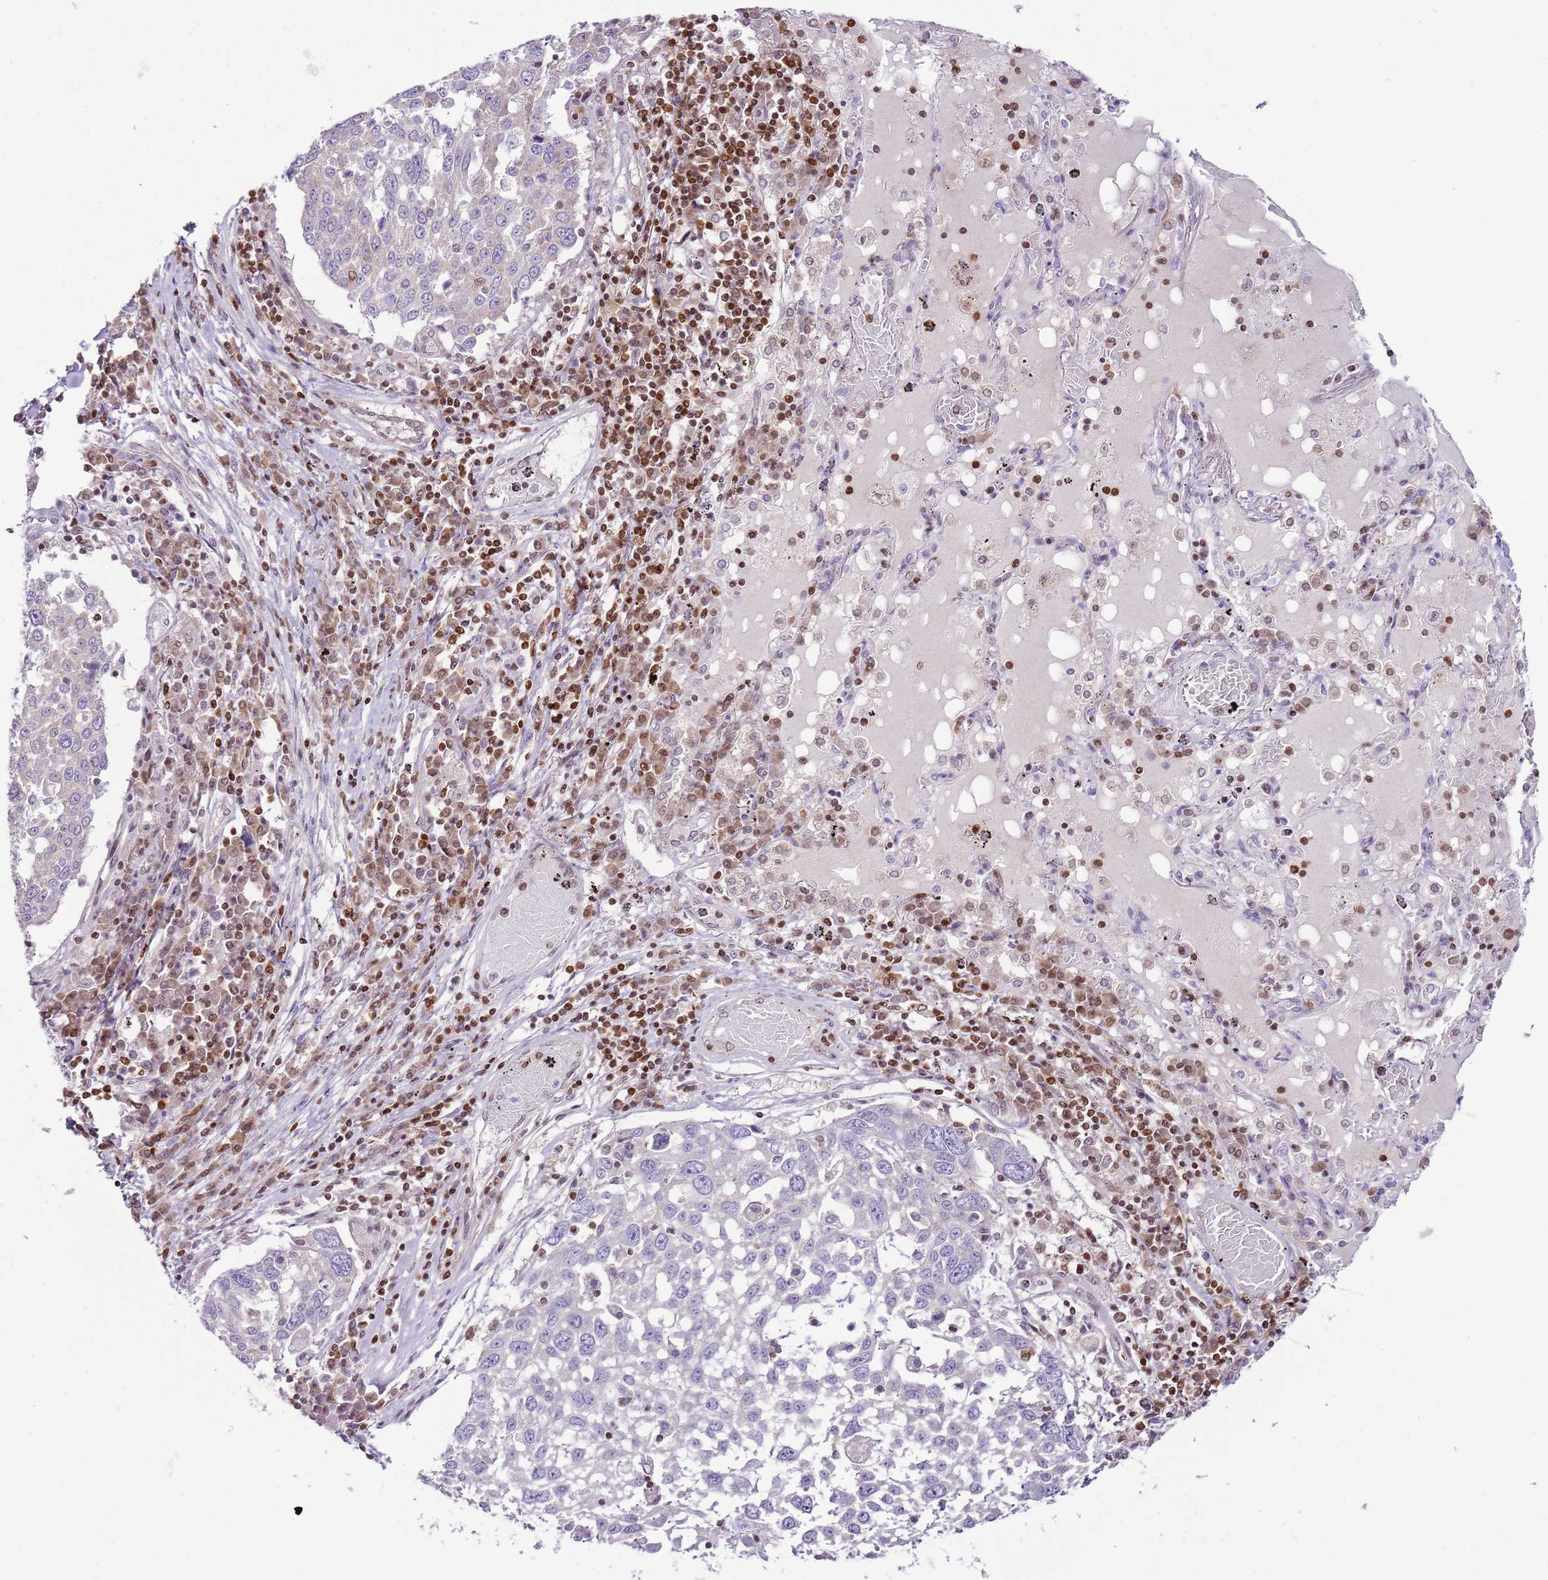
{"staining": {"intensity": "negative", "quantity": "none", "location": "none"}, "tissue": "lung cancer", "cell_type": "Tumor cells", "image_type": "cancer", "snomed": [{"axis": "morphology", "description": "Squamous cell carcinoma, NOS"}, {"axis": "topography", "description": "Lung"}], "caption": "There is no significant staining in tumor cells of lung cancer.", "gene": "SELENOH", "patient": {"sex": "male", "age": 65}}